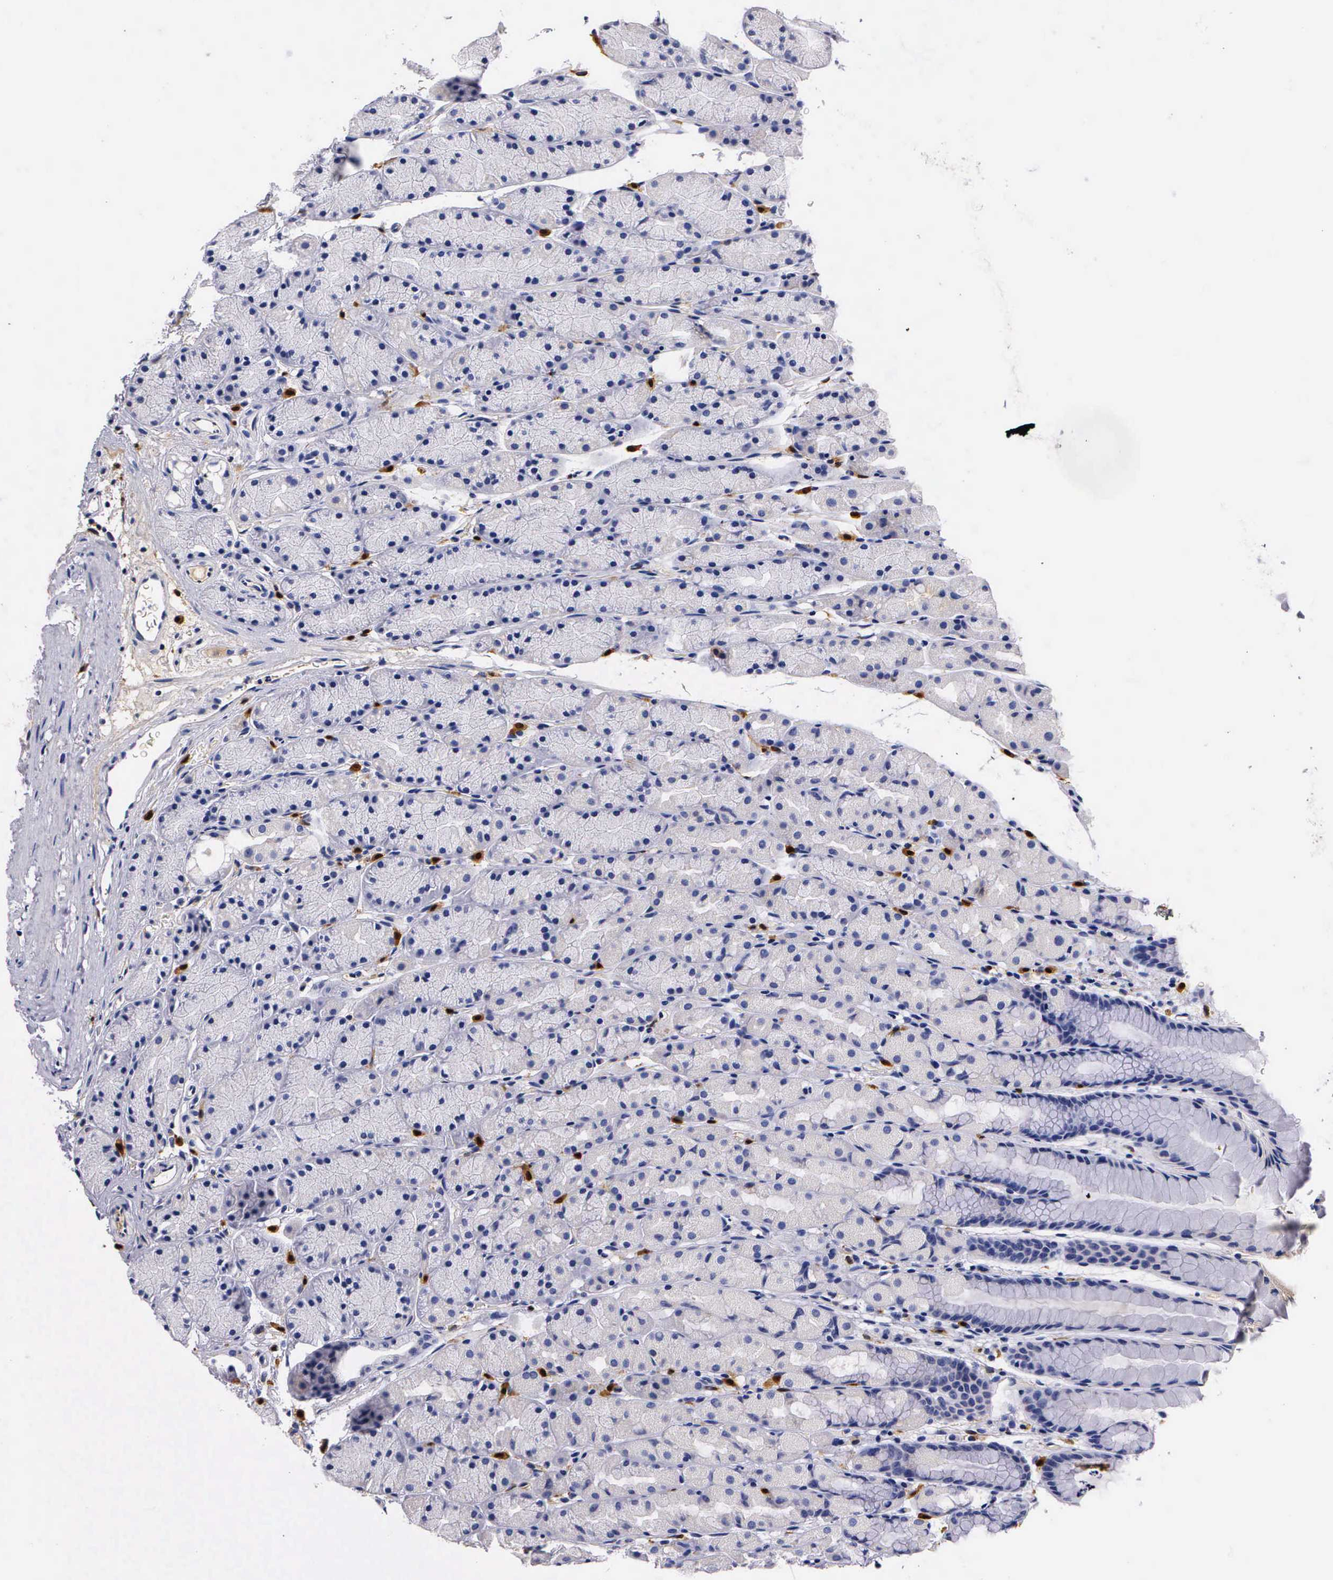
{"staining": {"intensity": "negative", "quantity": "none", "location": "none"}, "tissue": "stomach", "cell_type": "Glandular cells", "image_type": "normal", "snomed": [{"axis": "morphology", "description": "Normal tissue, NOS"}, {"axis": "topography", "description": "Esophagus"}, {"axis": "topography", "description": "Stomach, upper"}], "caption": "Normal stomach was stained to show a protein in brown. There is no significant staining in glandular cells.", "gene": "RENBP", "patient": {"sex": "male", "age": 47}}